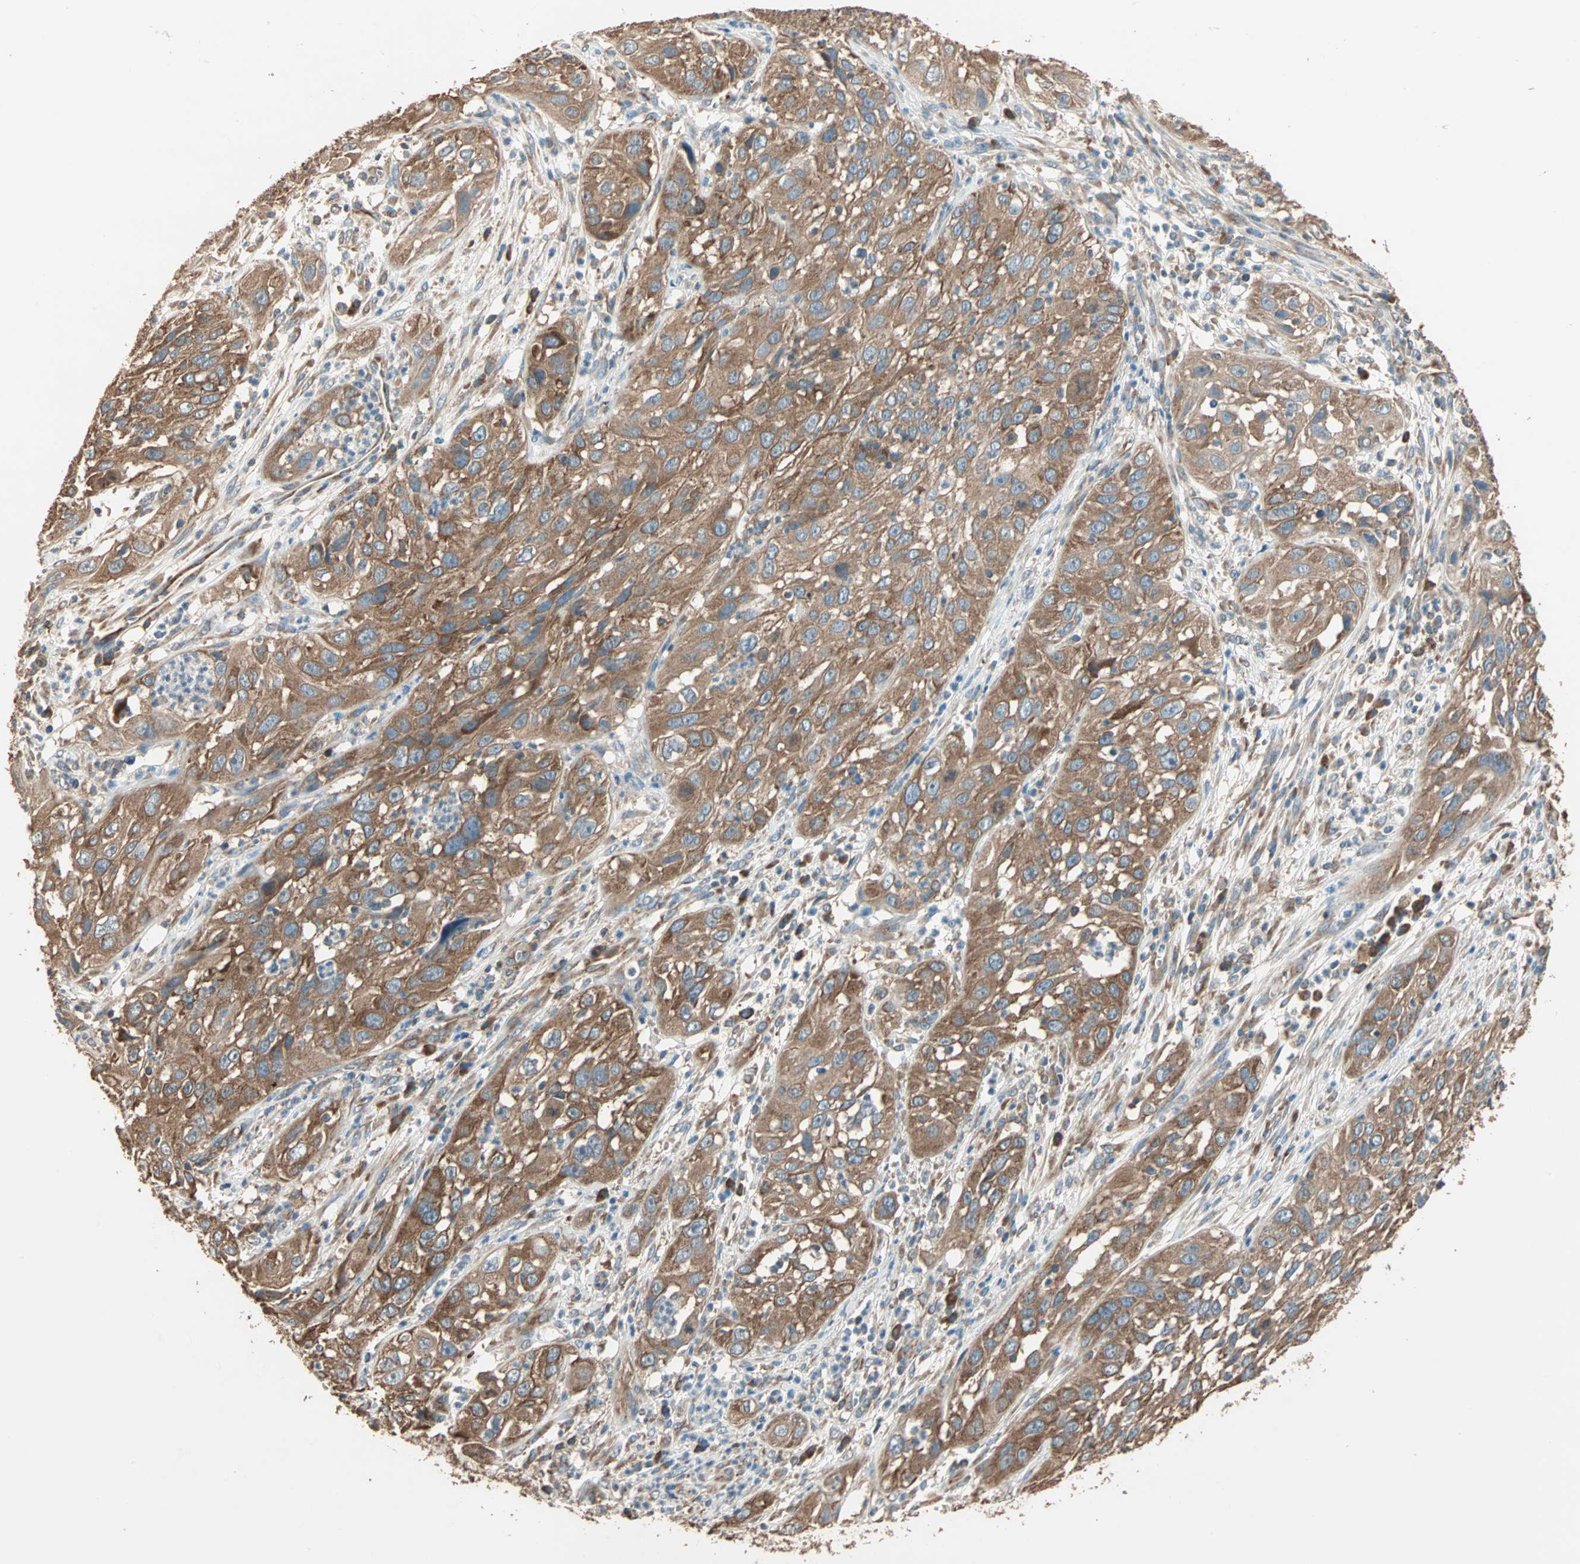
{"staining": {"intensity": "strong", "quantity": ">75%", "location": "cytoplasmic/membranous"}, "tissue": "cervical cancer", "cell_type": "Tumor cells", "image_type": "cancer", "snomed": [{"axis": "morphology", "description": "Squamous cell carcinoma, NOS"}, {"axis": "topography", "description": "Cervix"}], "caption": "Cervical squamous cell carcinoma stained with DAB (3,3'-diaminobenzidine) IHC exhibits high levels of strong cytoplasmic/membranous positivity in approximately >75% of tumor cells. Immunohistochemistry (ihc) stains the protein of interest in brown and the nuclei are stained blue.", "gene": "EIF4G2", "patient": {"sex": "female", "age": 32}}